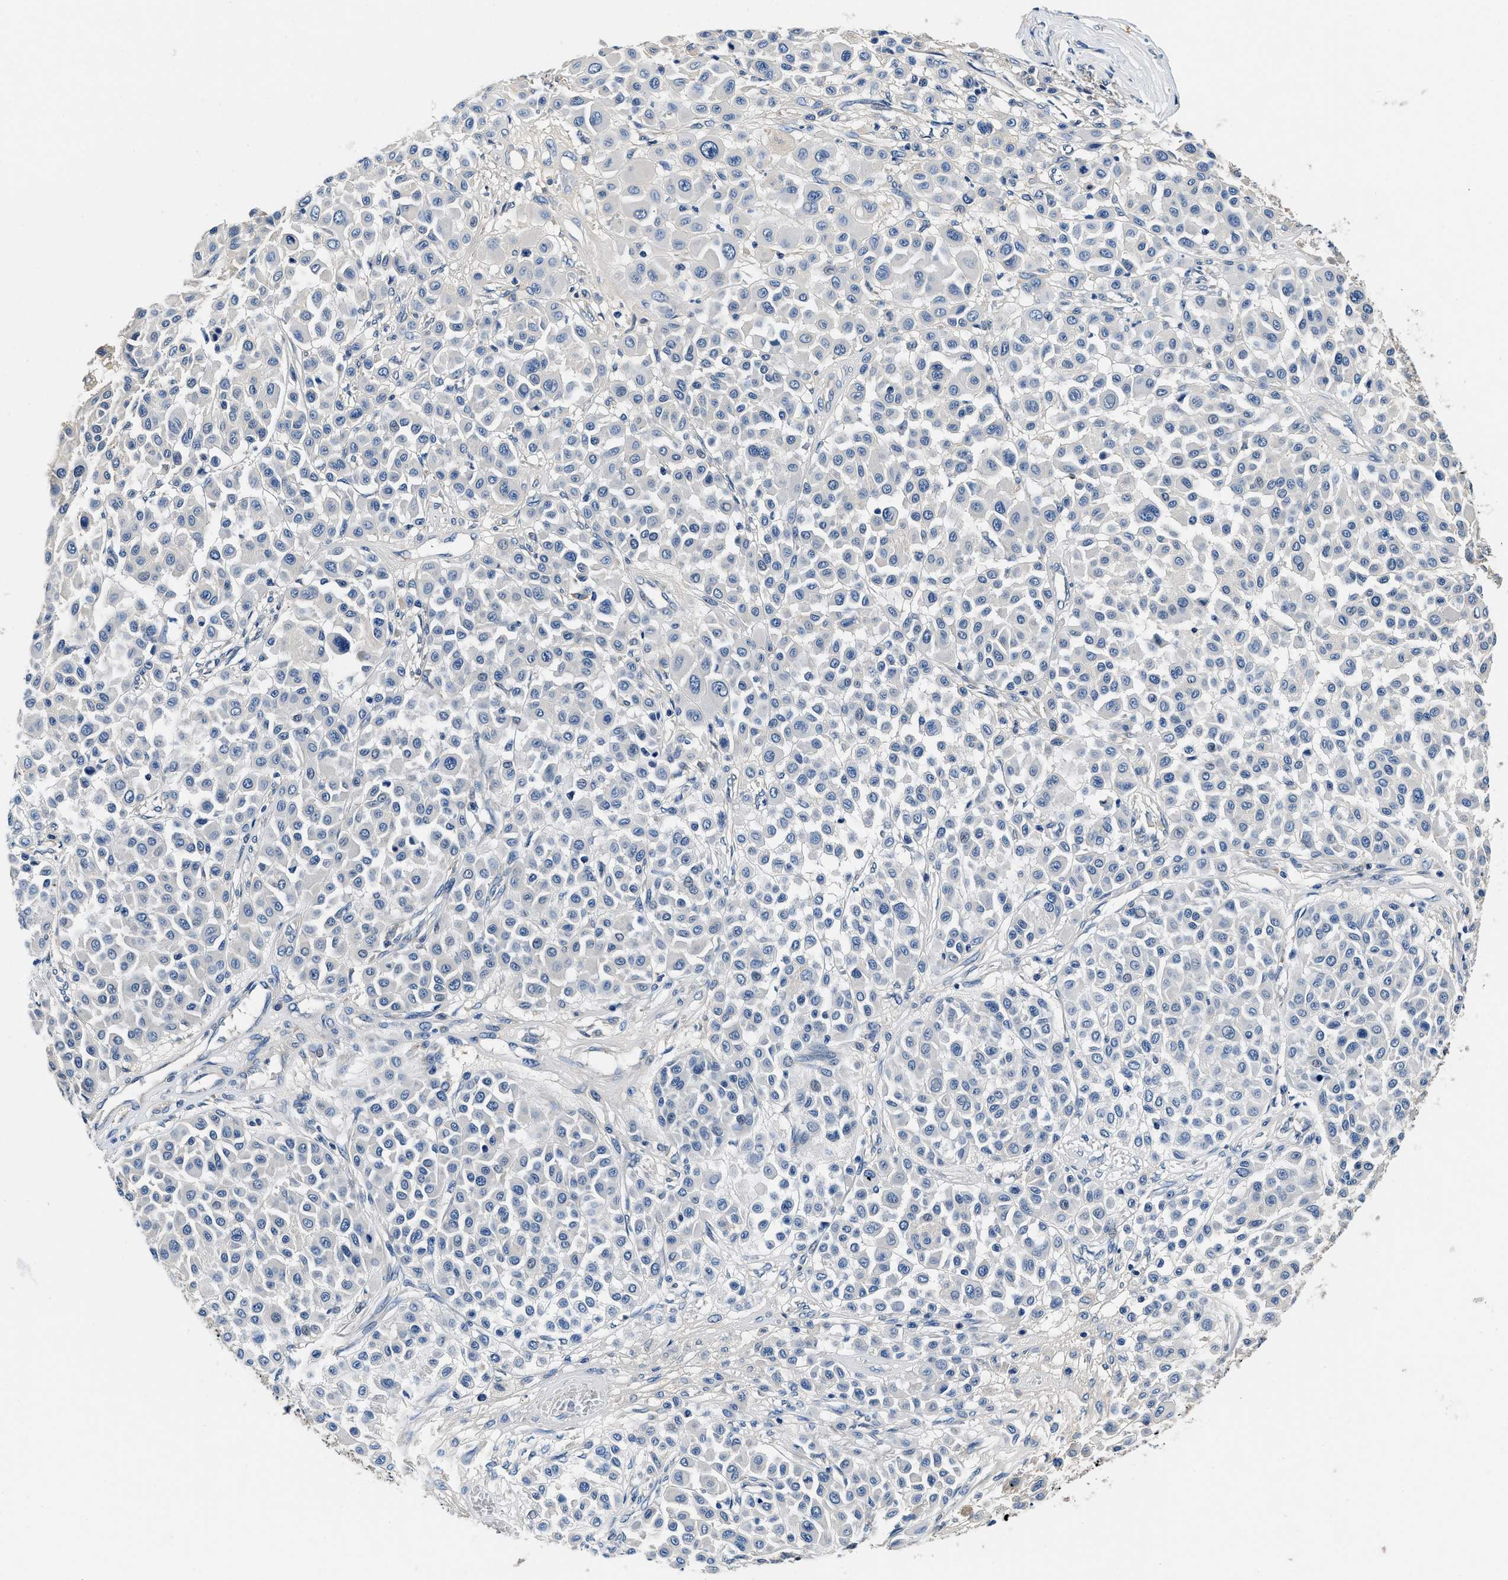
{"staining": {"intensity": "negative", "quantity": "none", "location": "none"}, "tissue": "melanoma", "cell_type": "Tumor cells", "image_type": "cancer", "snomed": [{"axis": "morphology", "description": "Malignant melanoma, Metastatic site"}, {"axis": "topography", "description": "Soft tissue"}], "caption": "A histopathology image of malignant melanoma (metastatic site) stained for a protein reveals no brown staining in tumor cells. Nuclei are stained in blue.", "gene": "ZFAND3", "patient": {"sex": "male", "age": 41}}